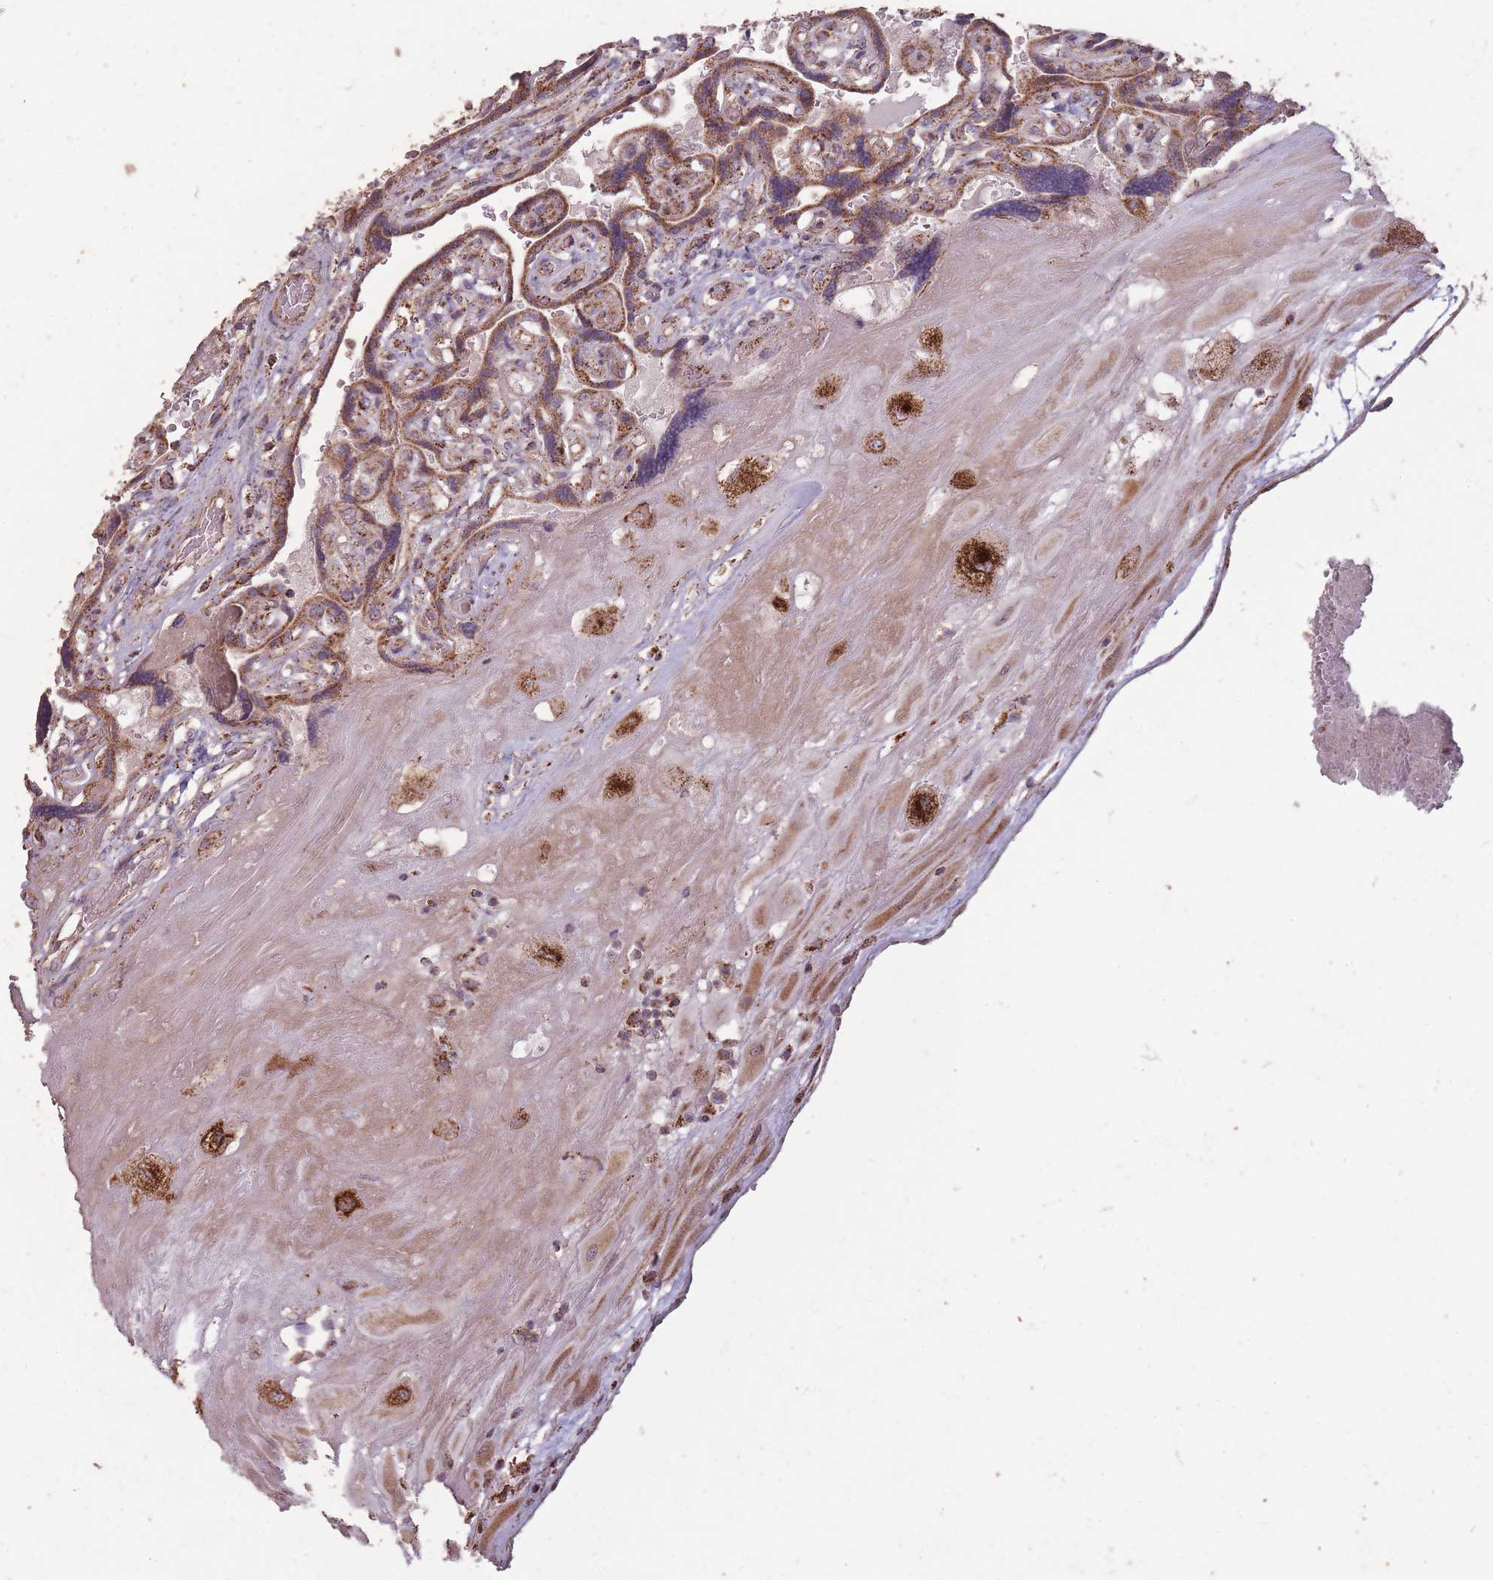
{"staining": {"intensity": "moderate", "quantity": ">75%", "location": "cytoplasmic/membranous"}, "tissue": "placenta", "cell_type": "Decidual cells", "image_type": "normal", "snomed": [{"axis": "morphology", "description": "Normal tissue, NOS"}, {"axis": "topography", "description": "Placenta"}], "caption": "Protein staining by immunohistochemistry (IHC) exhibits moderate cytoplasmic/membranous expression in approximately >75% of decidual cells in unremarkable placenta.", "gene": "CNOT8", "patient": {"sex": "female", "age": 32}}